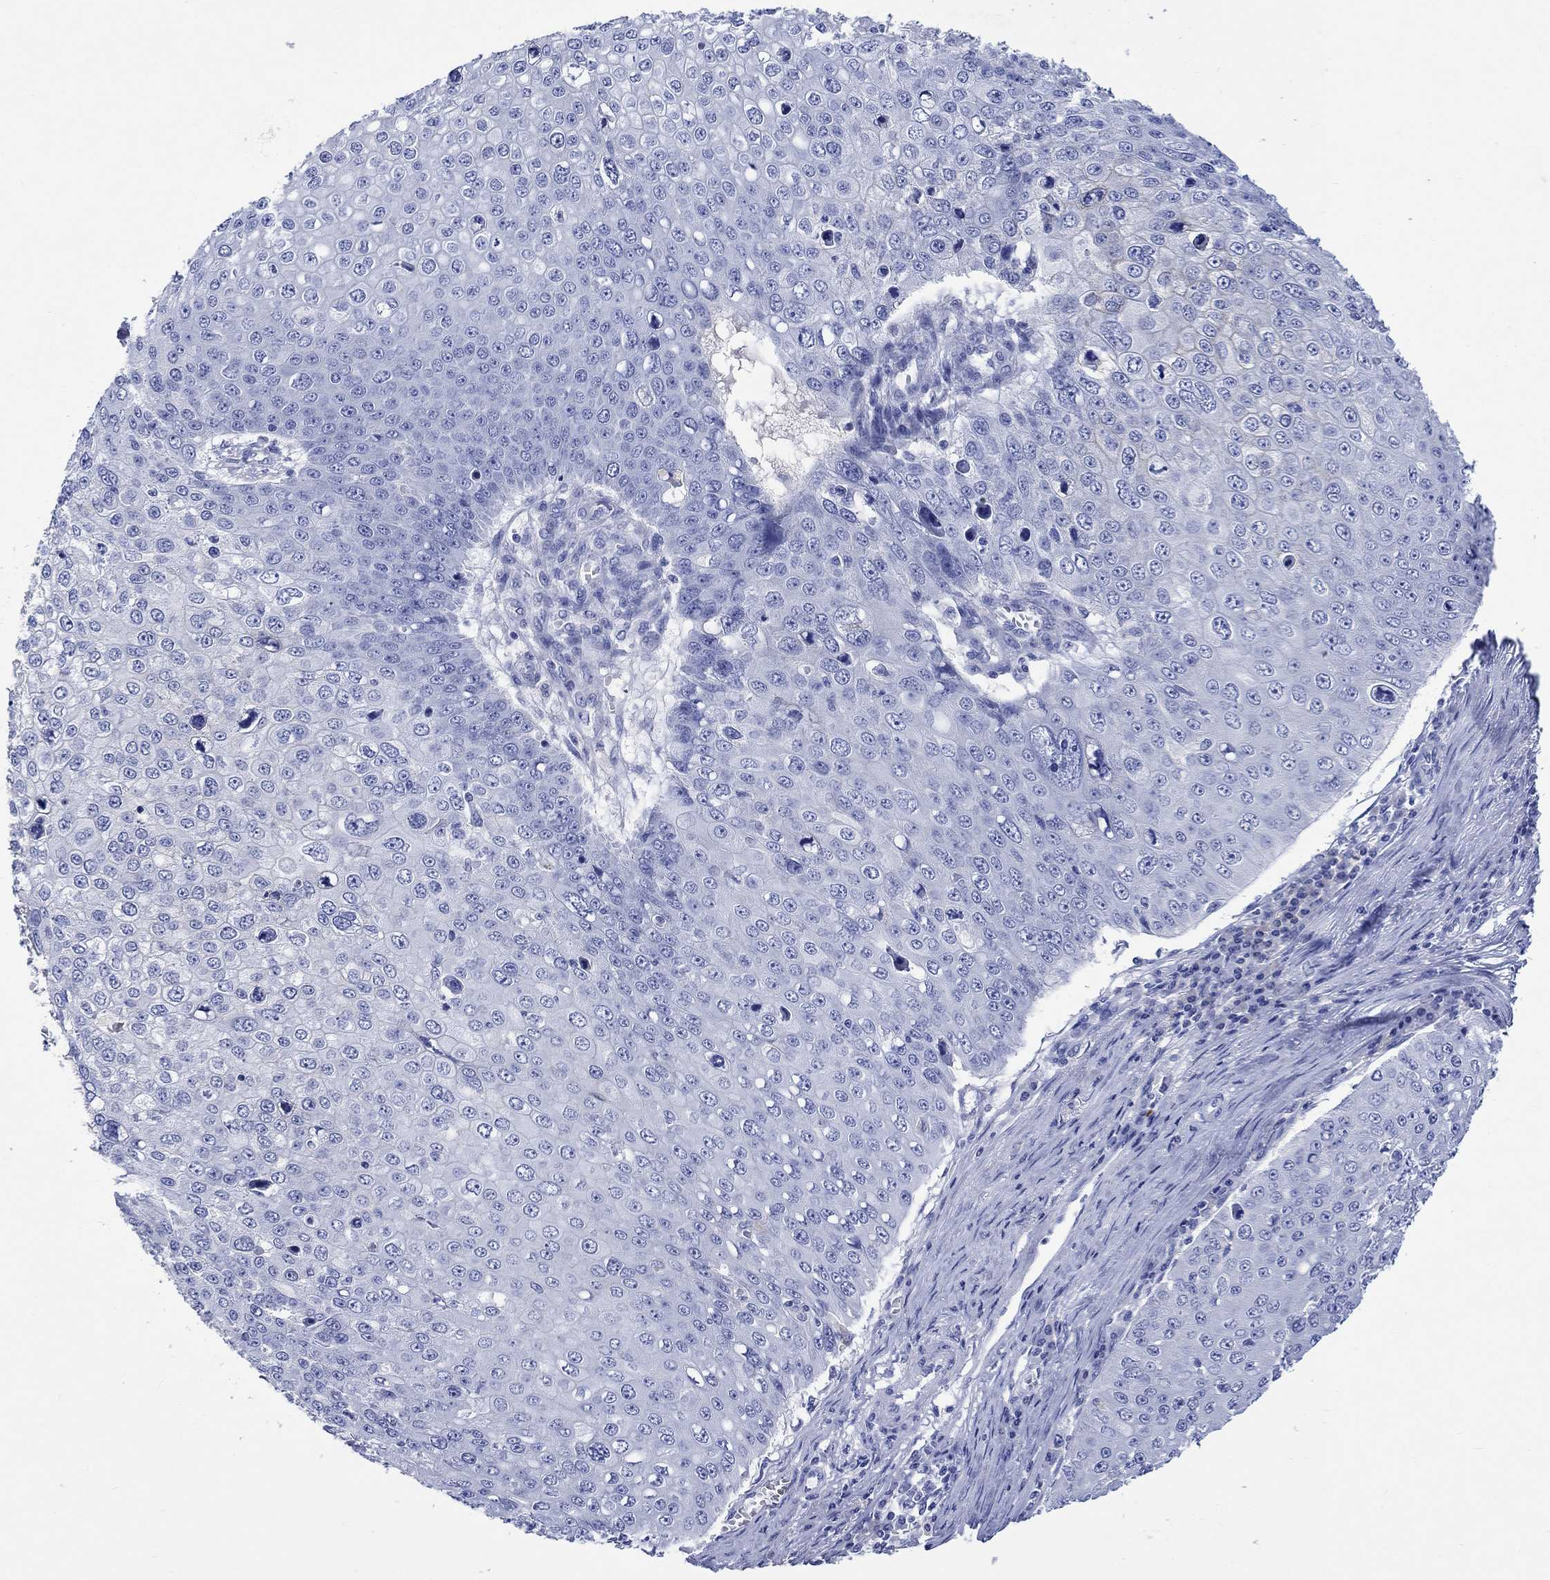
{"staining": {"intensity": "negative", "quantity": "none", "location": "none"}, "tissue": "skin cancer", "cell_type": "Tumor cells", "image_type": "cancer", "snomed": [{"axis": "morphology", "description": "Squamous cell carcinoma, NOS"}, {"axis": "topography", "description": "Skin"}], "caption": "Protein analysis of squamous cell carcinoma (skin) reveals no significant expression in tumor cells.", "gene": "CACNG3", "patient": {"sex": "male", "age": 71}}